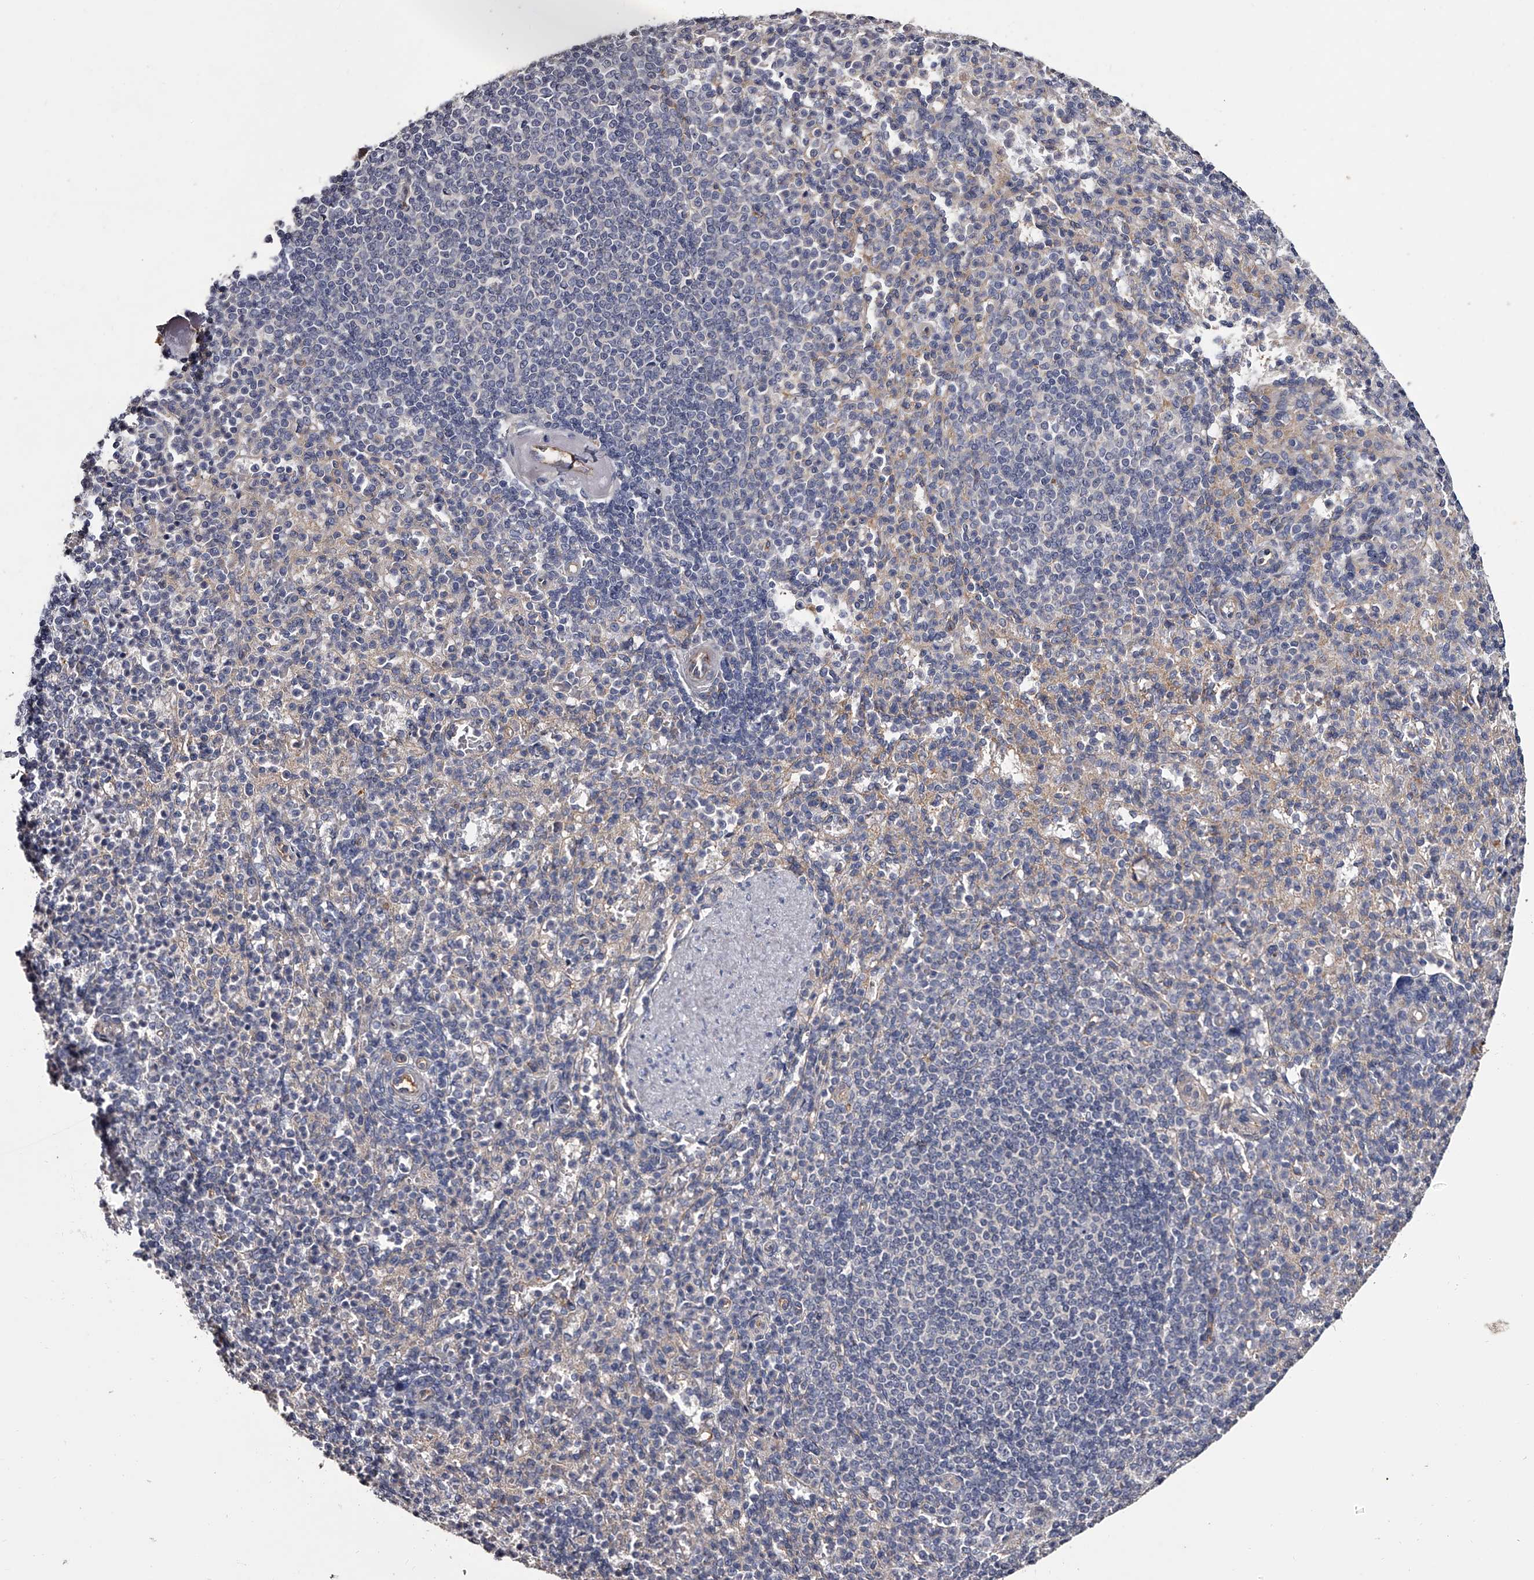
{"staining": {"intensity": "negative", "quantity": "none", "location": "none"}, "tissue": "spleen", "cell_type": "Cells in red pulp", "image_type": "normal", "snomed": [{"axis": "morphology", "description": "Normal tissue, NOS"}, {"axis": "topography", "description": "Spleen"}], "caption": "Immunohistochemical staining of normal spleen exhibits no significant staining in cells in red pulp. The staining was performed using DAB (3,3'-diaminobenzidine) to visualize the protein expression in brown, while the nuclei were stained in blue with hematoxylin (Magnification: 20x).", "gene": "MDN1", "patient": {"sex": "female", "age": 74}}